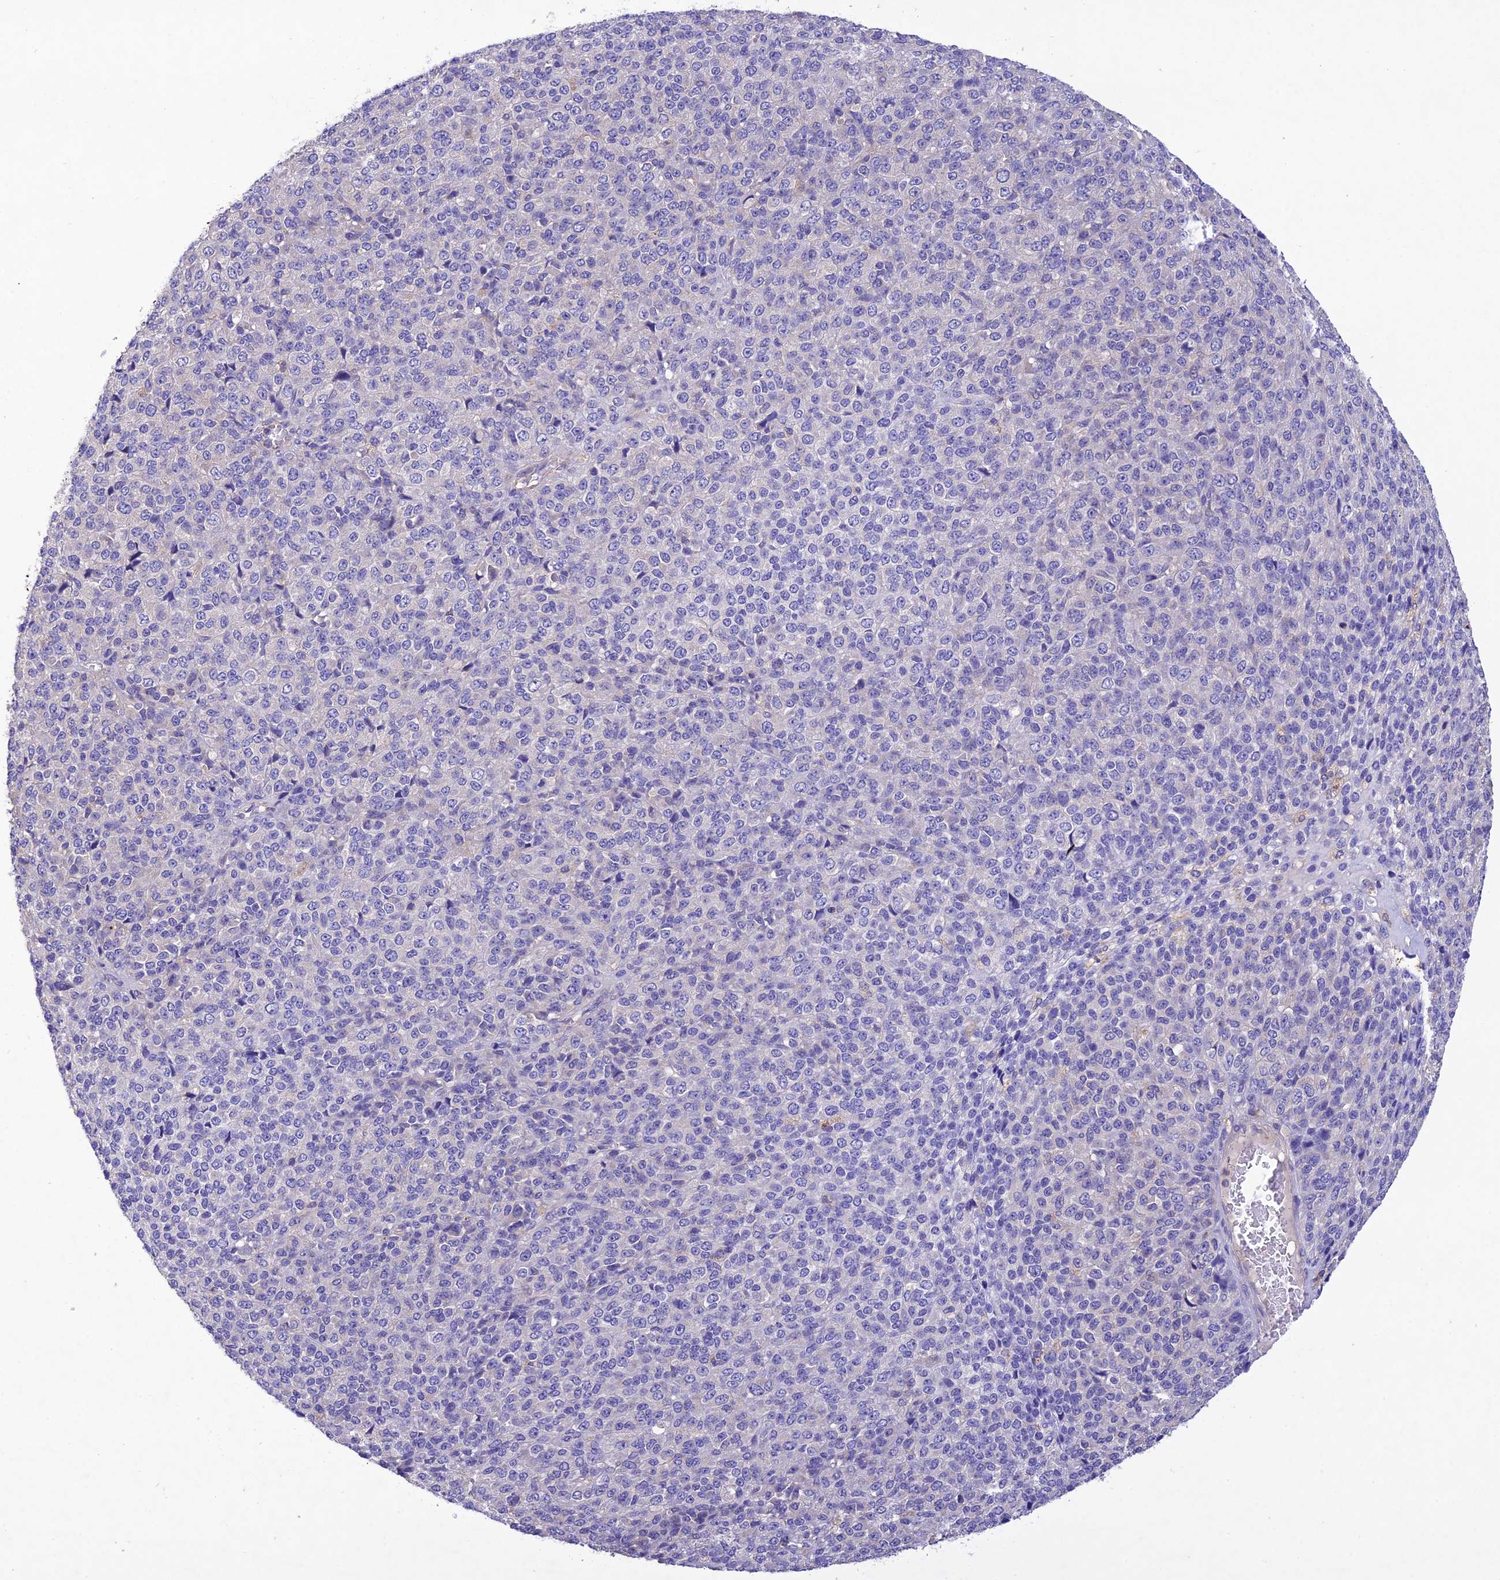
{"staining": {"intensity": "negative", "quantity": "none", "location": "none"}, "tissue": "melanoma", "cell_type": "Tumor cells", "image_type": "cancer", "snomed": [{"axis": "morphology", "description": "Malignant melanoma, Metastatic site"}, {"axis": "topography", "description": "Brain"}], "caption": "The photomicrograph exhibits no significant expression in tumor cells of melanoma.", "gene": "SNX24", "patient": {"sex": "female", "age": 56}}